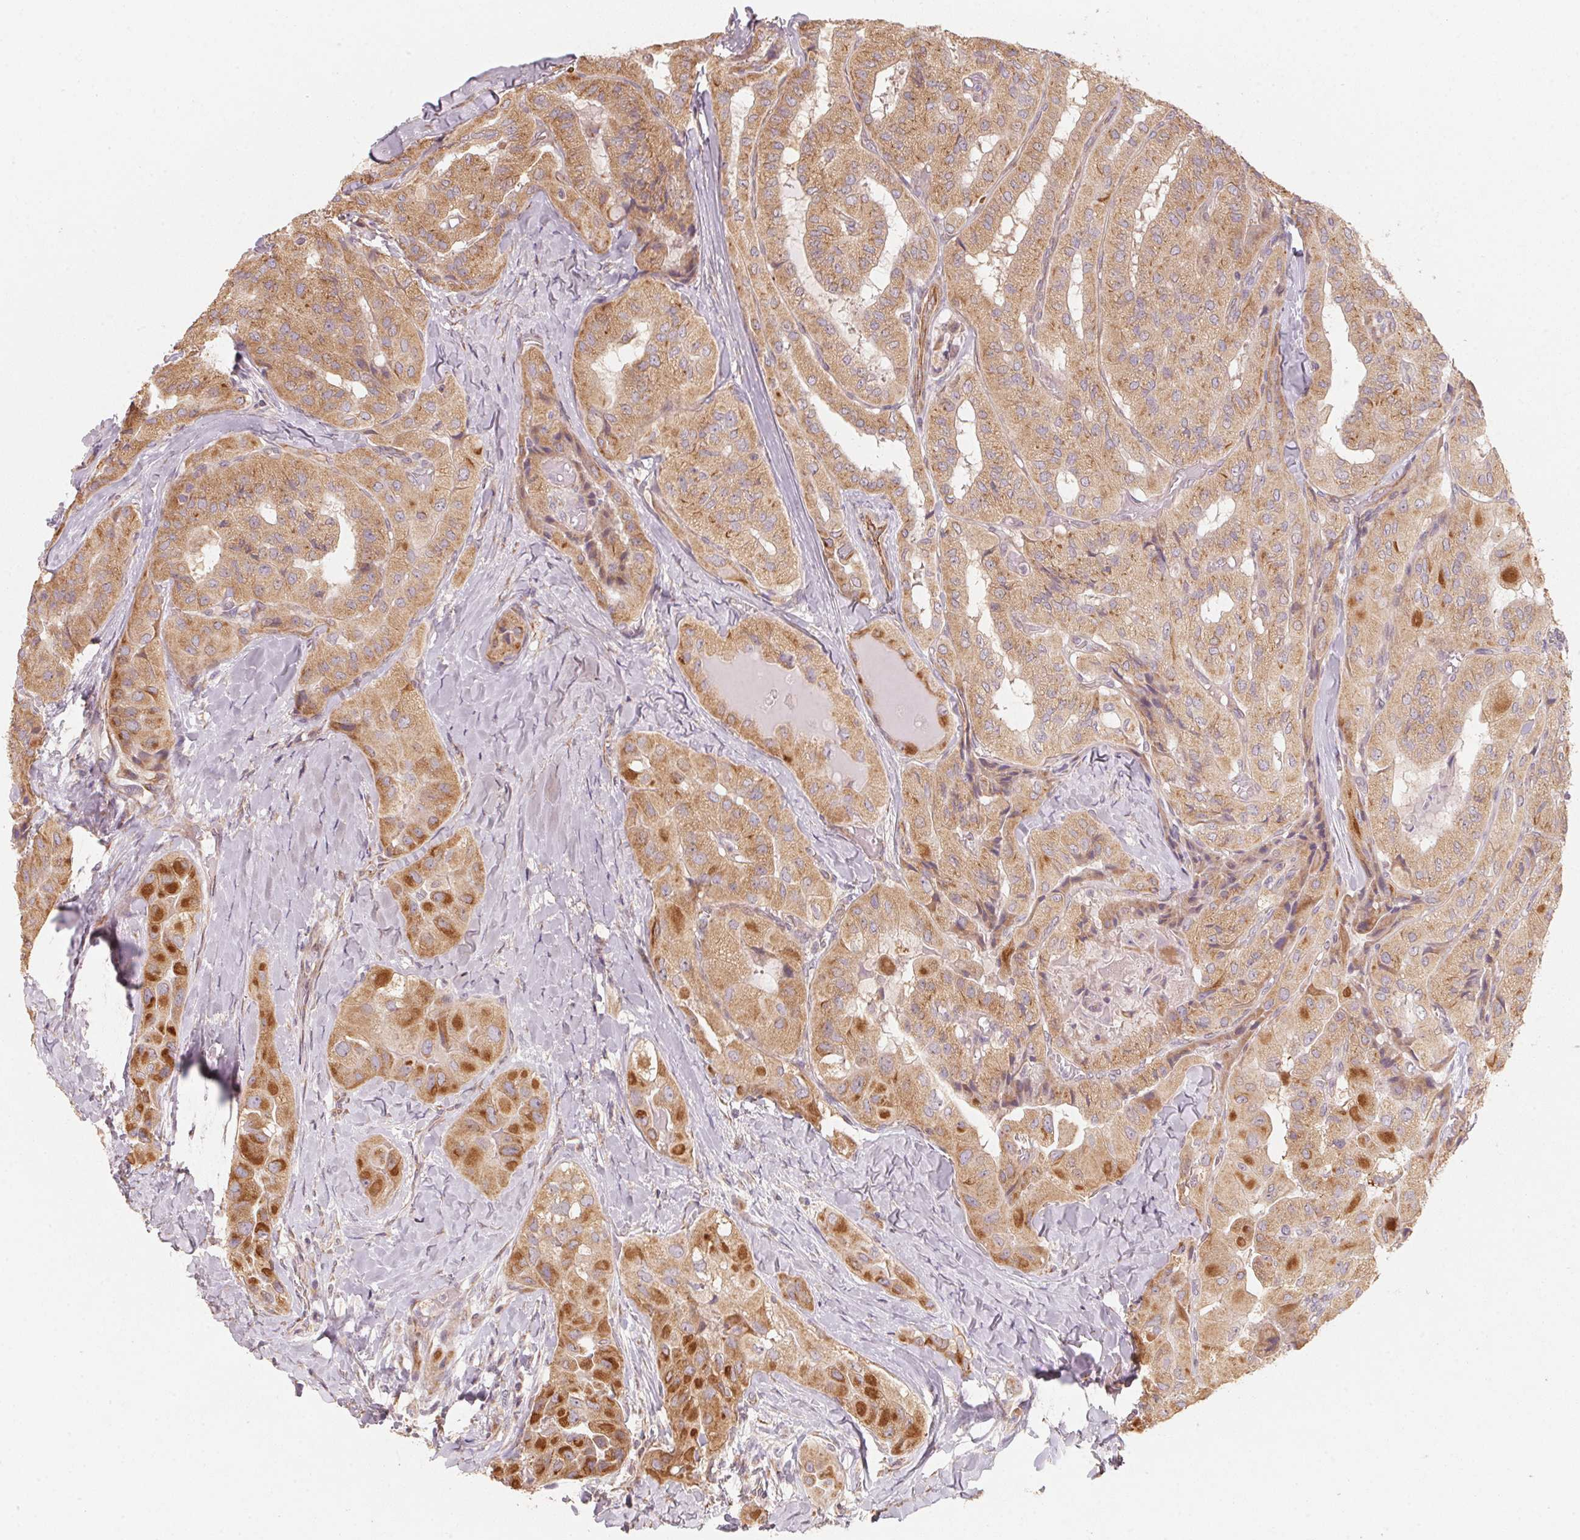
{"staining": {"intensity": "moderate", "quantity": ">75%", "location": "cytoplasmic/membranous"}, "tissue": "thyroid cancer", "cell_type": "Tumor cells", "image_type": "cancer", "snomed": [{"axis": "morphology", "description": "Normal tissue, NOS"}, {"axis": "morphology", "description": "Papillary adenocarcinoma, NOS"}, {"axis": "topography", "description": "Thyroid gland"}], "caption": "Immunohistochemistry of human thyroid cancer (papillary adenocarcinoma) demonstrates medium levels of moderate cytoplasmic/membranous expression in approximately >75% of tumor cells.", "gene": "TSPAN12", "patient": {"sex": "female", "age": 59}}